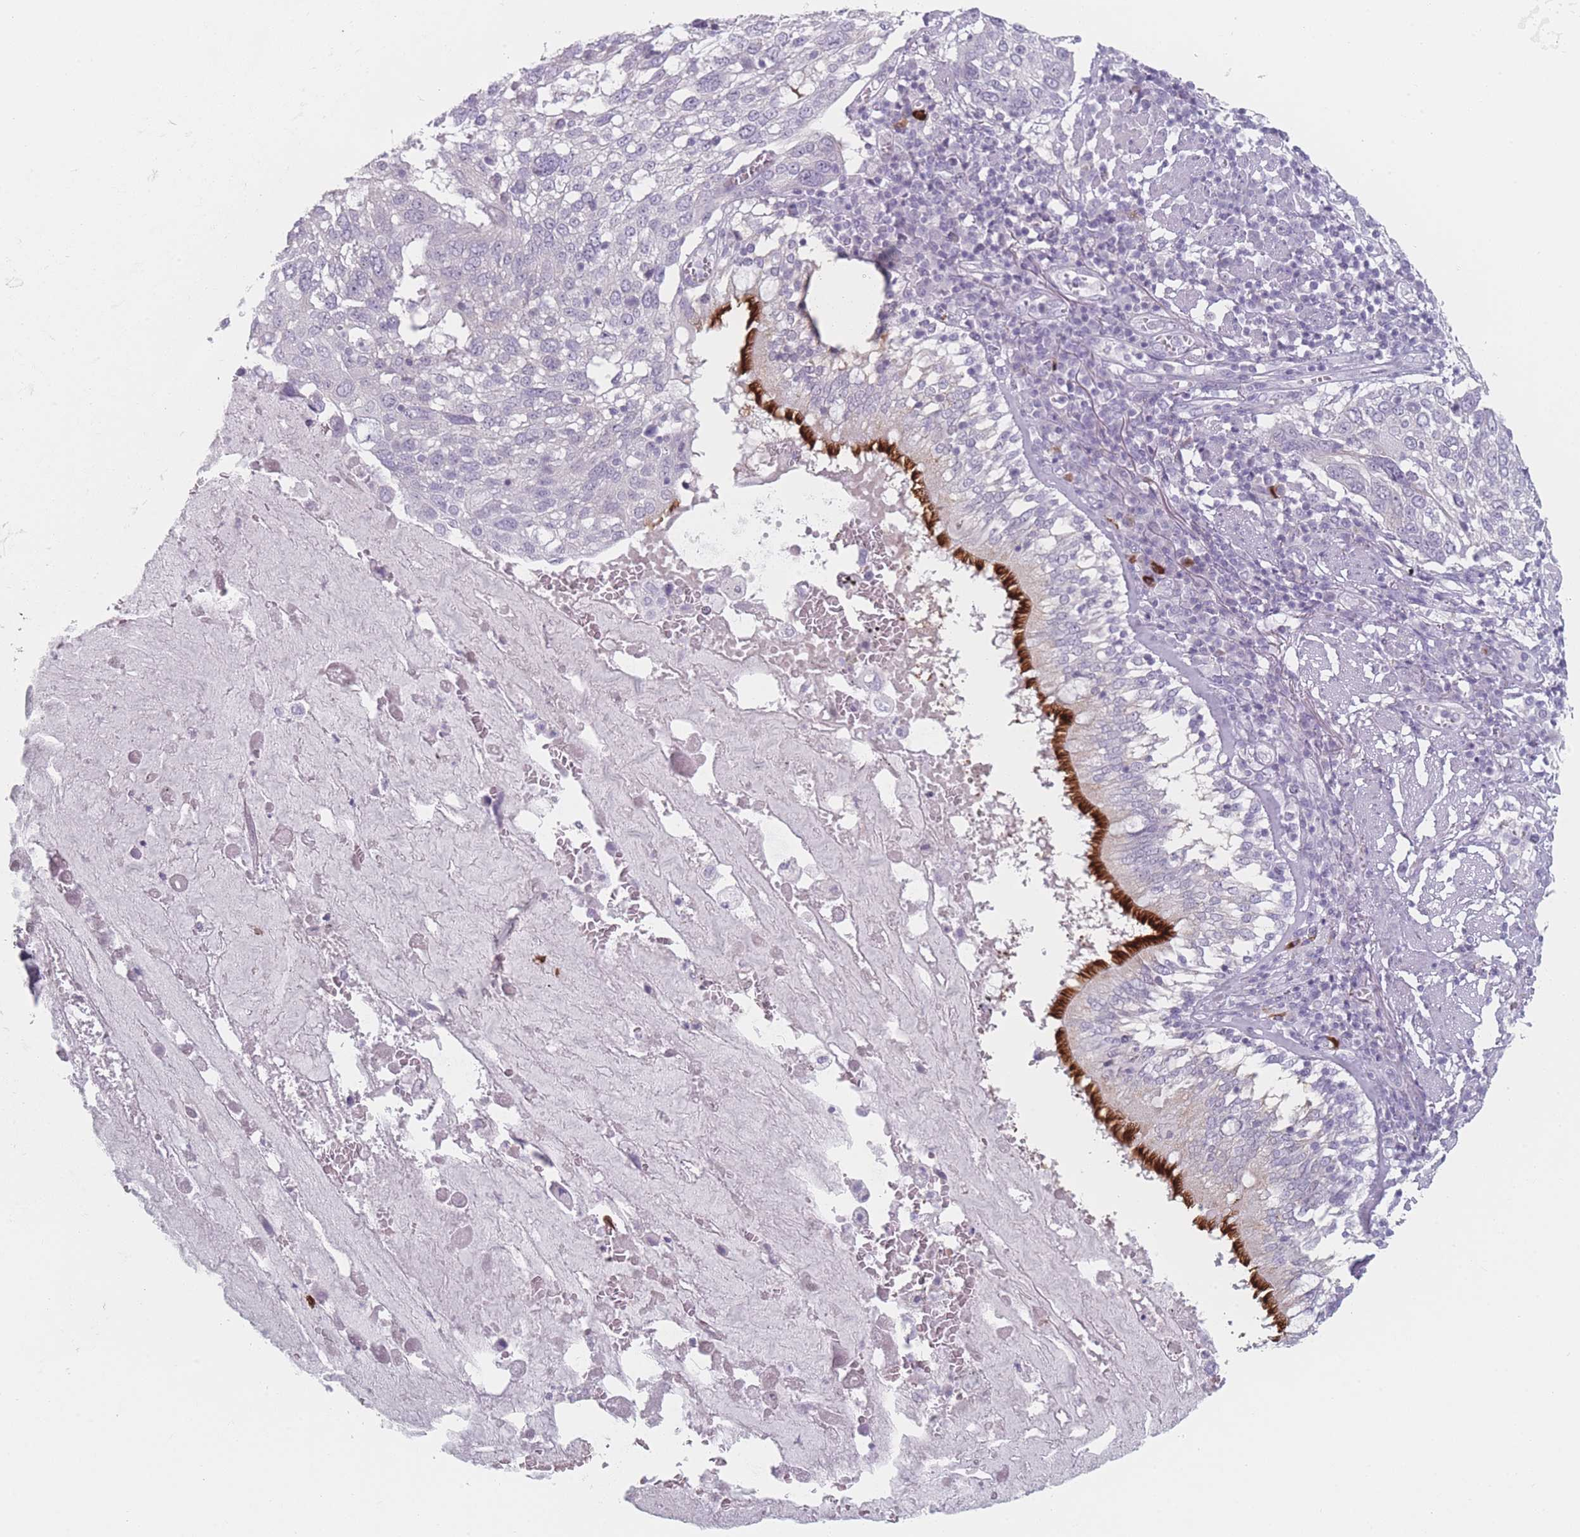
{"staining": {"intensity": "negative", "quantity": "none", "location": "none"}, "tissue": "lung cancer", "cell_type": "Tumor cells", "image_type": "cancer", "snomed": [{"axis": "morphology", "description": "Squamous cell carcinoma, NOS"}, {"axis": "topography", "description": "Lung"}], "caption": "A micrograph of squamous cell carcinoma (lung) stained for a protein displays no brown staining in tumor cells. (Stains: DAB immunohistochemistry with hematoxylin counter stain, Microscopy: brightfield microscopy at high magnification).", "gene": "RNF4", "patient": {"sex": "male", "age": 65}}